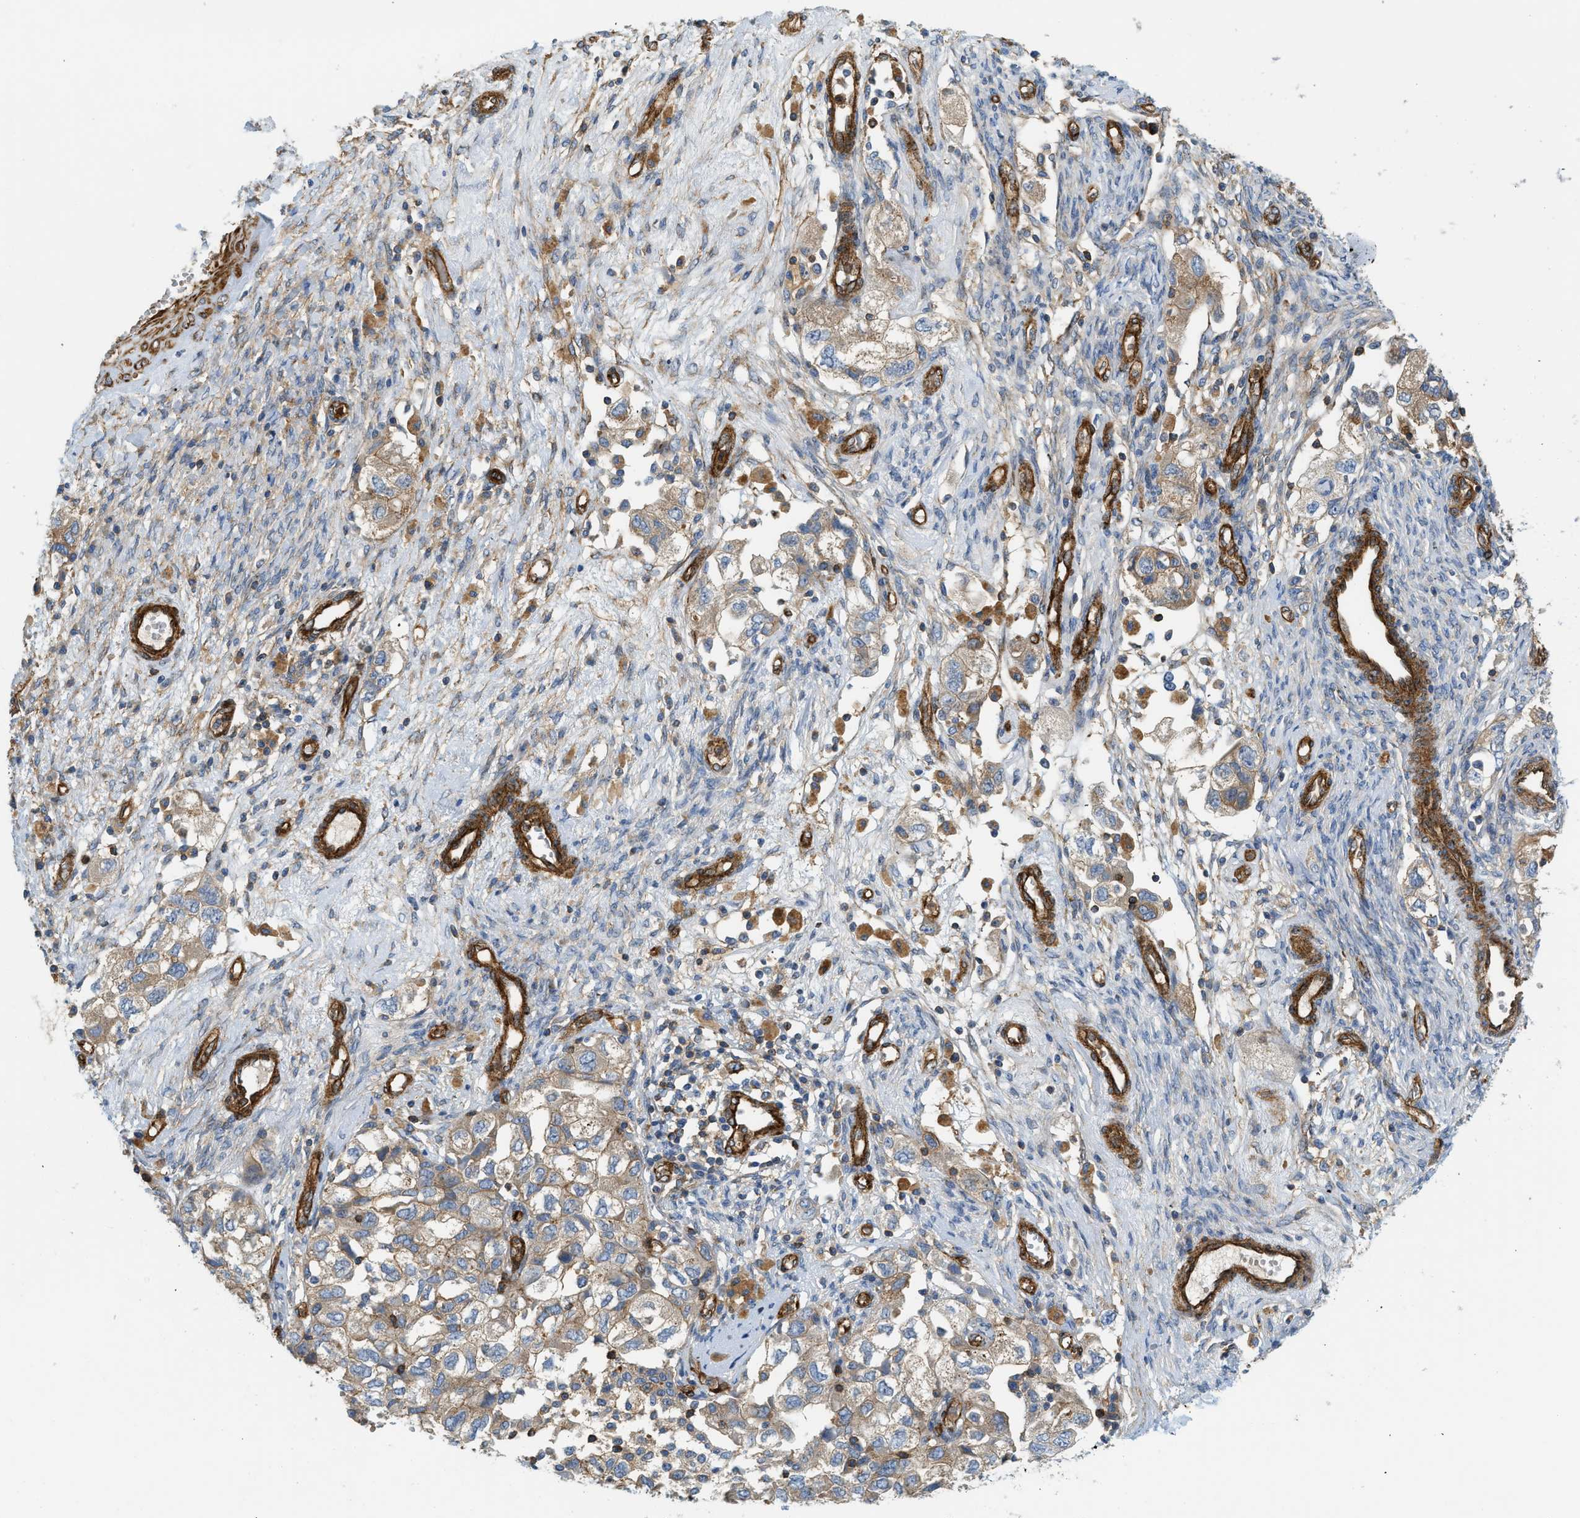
{"staining": {"intensity": "weak", "quantity": "<25%", "location": "cytoplasmic/membranous"}, "tissue": "ovarian cancer", "cell_type": "Tumor cells", "image_type": "cancer", "snomed": [{"axis": "morphology", "description": "Carcinoma, NOS"}, {"axis": "morphology", "description": "Cystadenocarcinoma, serous, NOS"}, {"axis": "topography", "description": "Ovary"}], "caption": "Immunohistochemistry photomicrograph of neoplastic tissue: human ovarian serous cystadenocarcinoma stained with DAB reveals no significant protein positivity in tumor cells.", "gene": "HIP1", "patient": {"sex": "female", "age": 69}}